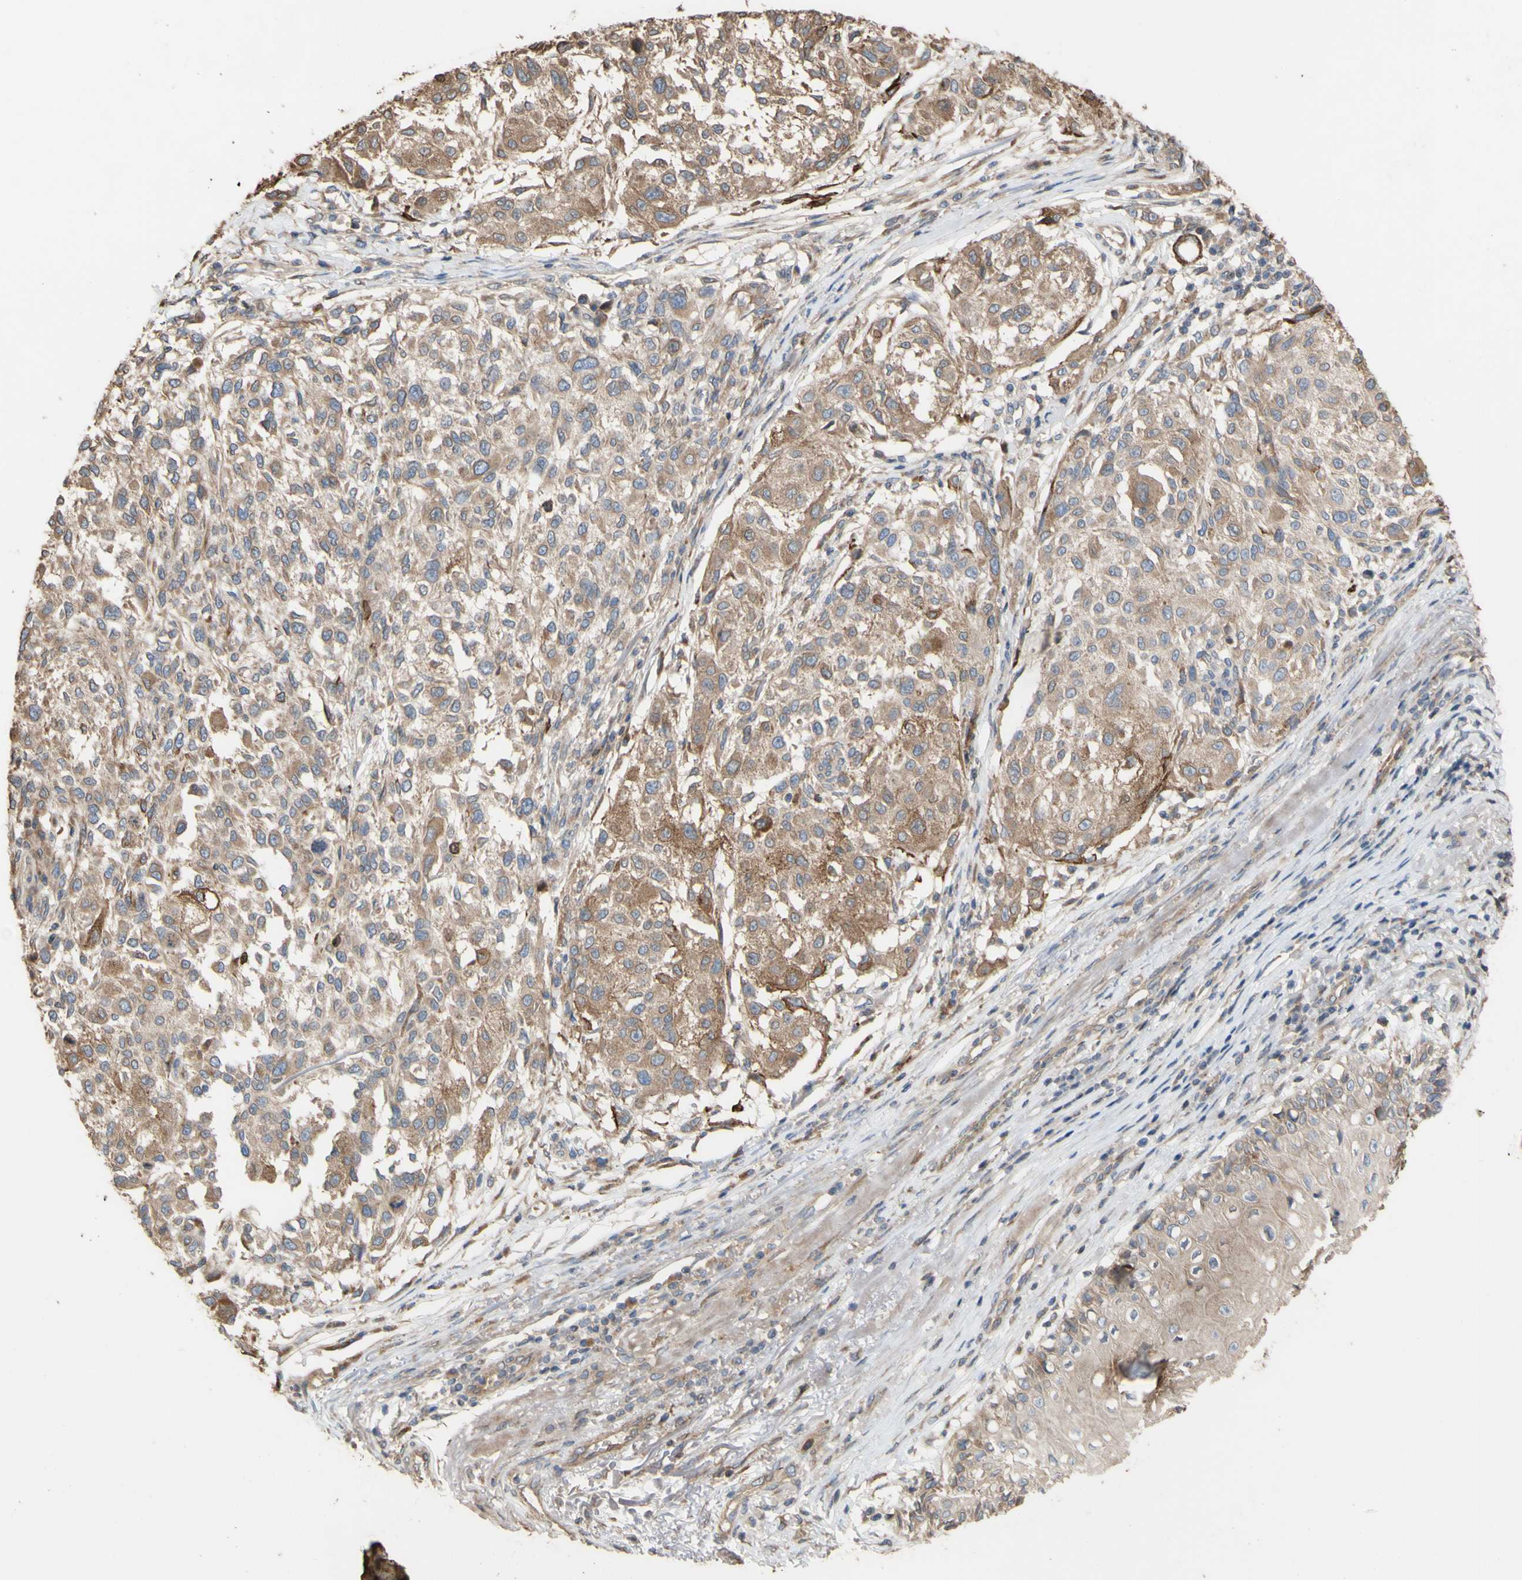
{"staining": {"intensity": "moderate", "quantity": ">75%", "location": "cytoplasmic/membranous"}, "tissue": "melanoma", "cell_type": "Tumor cells", "image_type": "cancer", "snomed": [{"axis": "morphology", "description": "Necrosis, NOS"}, {"axis": "morphology", "description": "Malignant melanoma, NOS"}, {"axis": "topography", "description": "Skin"}], "caption": "IHC staining of melanoma, which reveals medium levels of moderate cytoplasmic/membranous expression in about >75% of tumor cells indicating moderate cytoplasmic/membranous protein staining. The staining was performed using DAB (3,3'-diaminobenzidine) (brown) for protein detection and nuclei were counterstained in hematoxylin (blue).", "gene": "NECTIN3", "patient": {"sex": "female", "age": 87}}